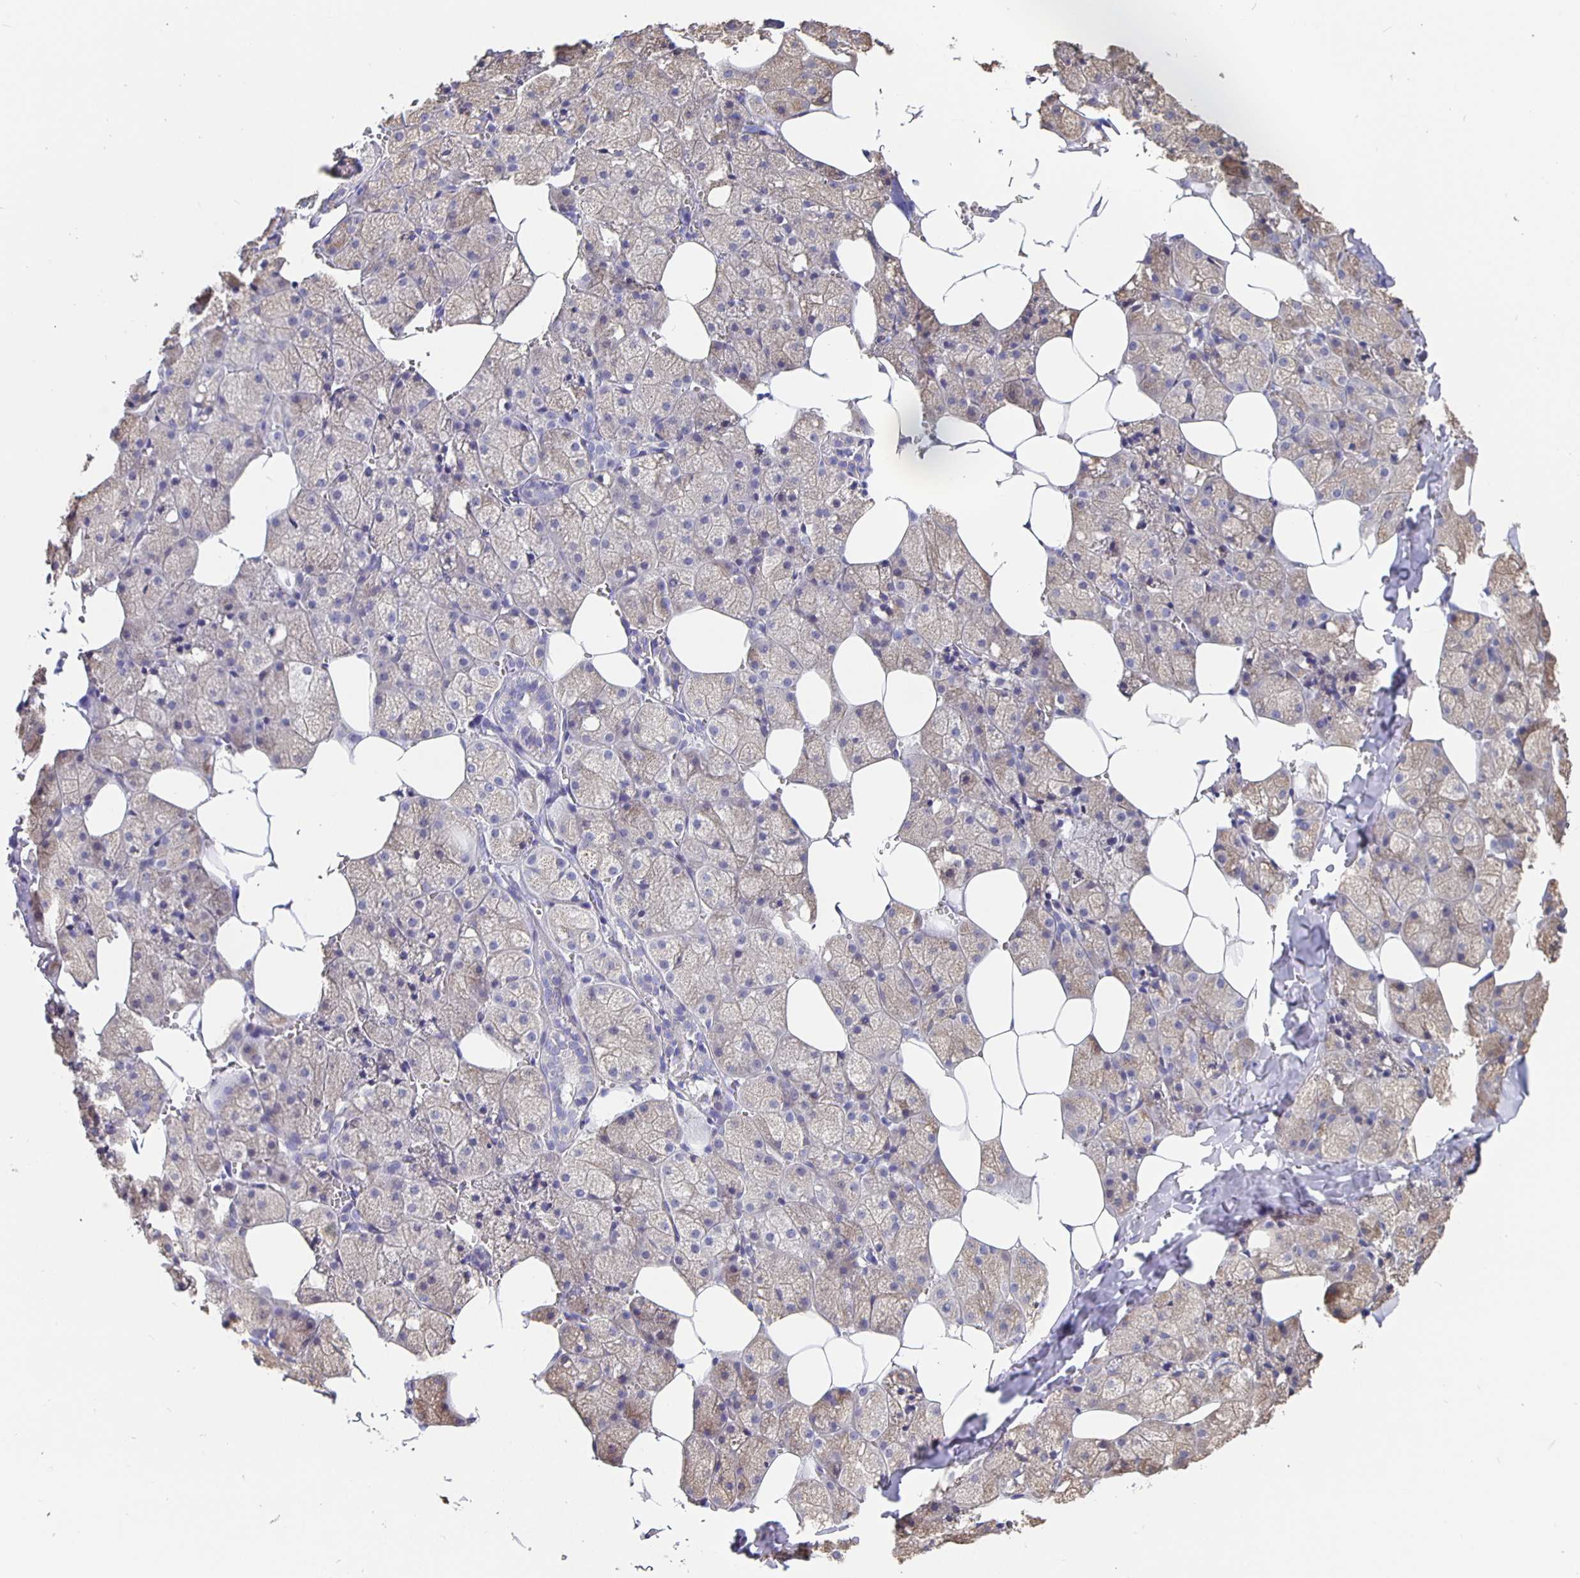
{"staining": {"intensity": "moderate", "quantity": "<25%", "location": "cytoplasmic/membranous"}, "tissue": "salivary gland", "cell_type": "Glandular cells", "image_type": "normal", "snomed": [{"axis": "morphology", "description": "Normal tissue, NOS"}, {"axis": "topography", "description": "Salivary gland"}, {"axis": "topography", "description": "Peripheral nerve tissue"}], "caption": "This histopathology image shows immunohistochemistry (IHC) staining of benign human salivary gland, with low moderate cytoplasmic/membranous positivity in about <25% of glandular cells.", "gene": "CFAP74", "patient": {"sex": "male", "age": 38}}